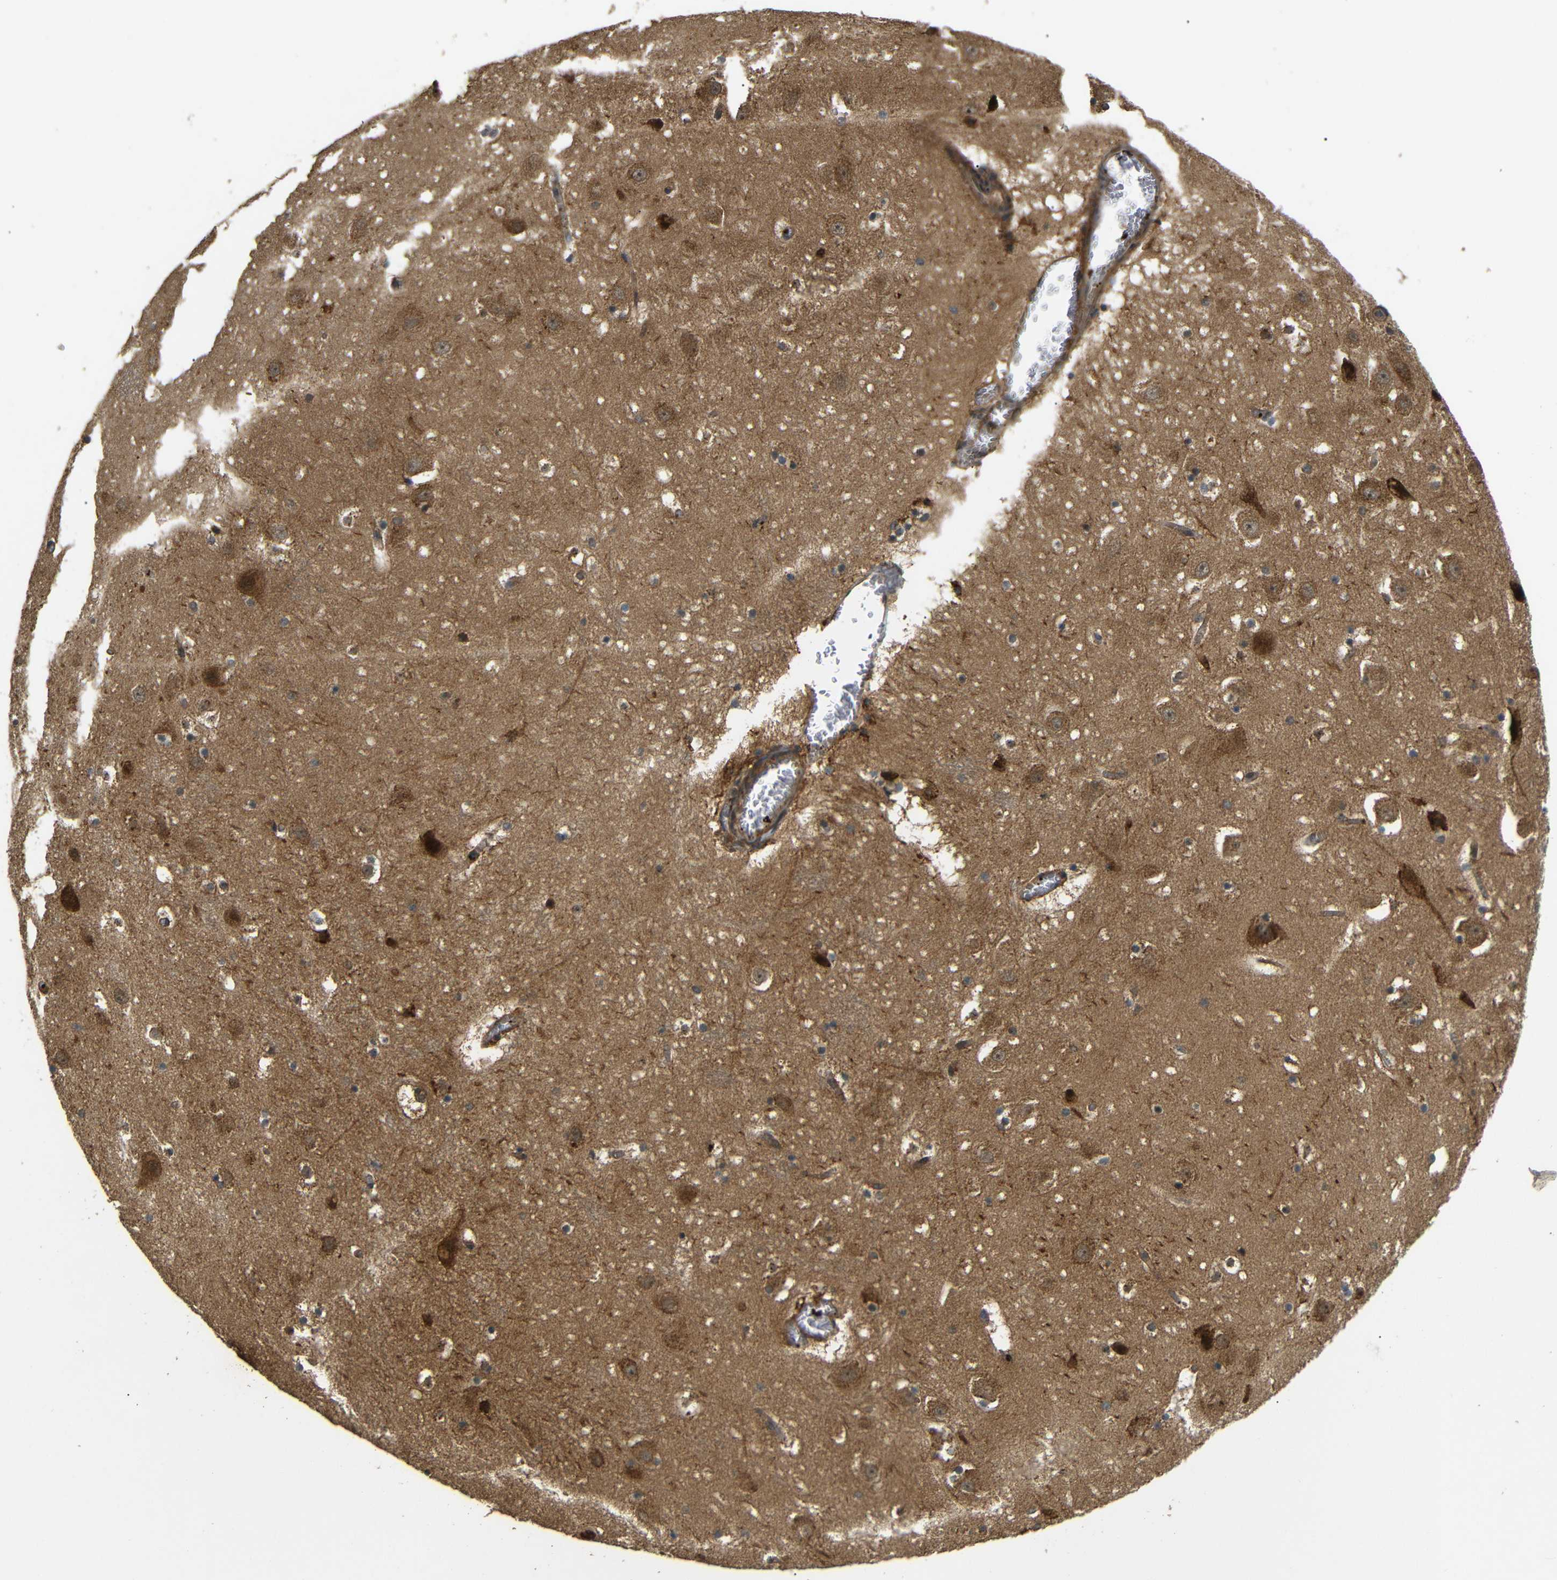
{"staining": {"intensity": "weak", "quantity": ">75%", "location": "cytoplasmic/membranous"}, "tissue": "hippocampus", "cell_type": "Glial cells", "image_type": "normal", "snomed": [{"axis": "morphology", "description": "Normal tissue, NOS"}, {"axis": "topography", "description": "Hippocampus"}], "caption": "Glial cells demonstrate weak cytoplasmic/membranous positivity in about >75% of cells in benign hippocampus.", "gene": "EPHB2", "patient": {"sex": "male", "age": 45}}